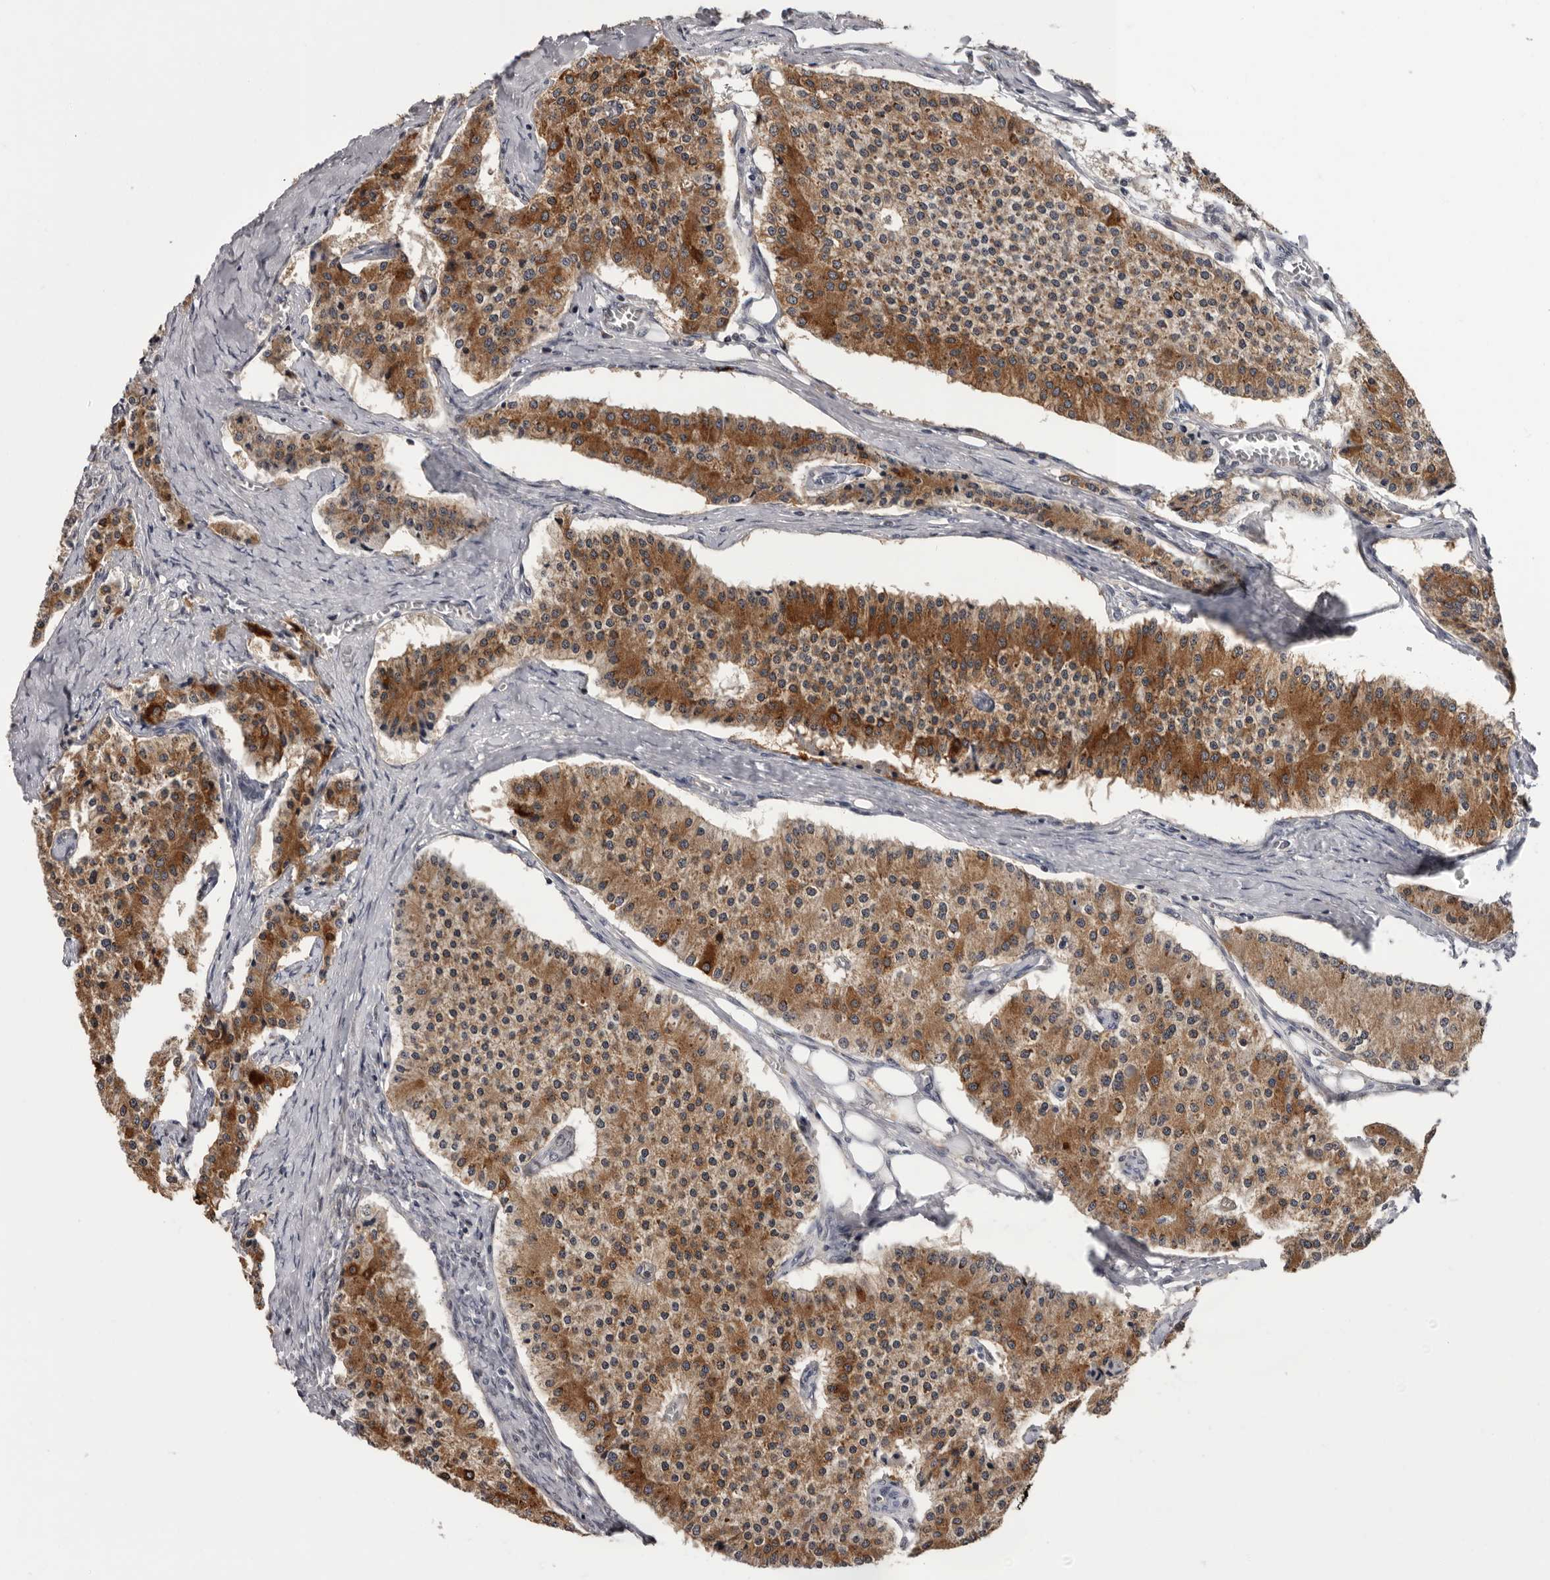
{"staining": {"intensity": "strong", "quantity": "25%-75%", "location": "cytoplasmic/membranous"}, "tissue": "carcinoid", "cell_type": "Tumor cells", "image_type": "cancer", "snomed": [{"axis": "morphology", "description": "Carcinoid, malignant, NOS"}, {"axis": "topography", "description": "Colon"}], "caption": "Malignant carcinoid tissue exhibits strong cytoplasmic/membranous expression in about 25%-75% of tumor cells", "gene": "MED8", "patient": {"sex": "female", "age": 52}}